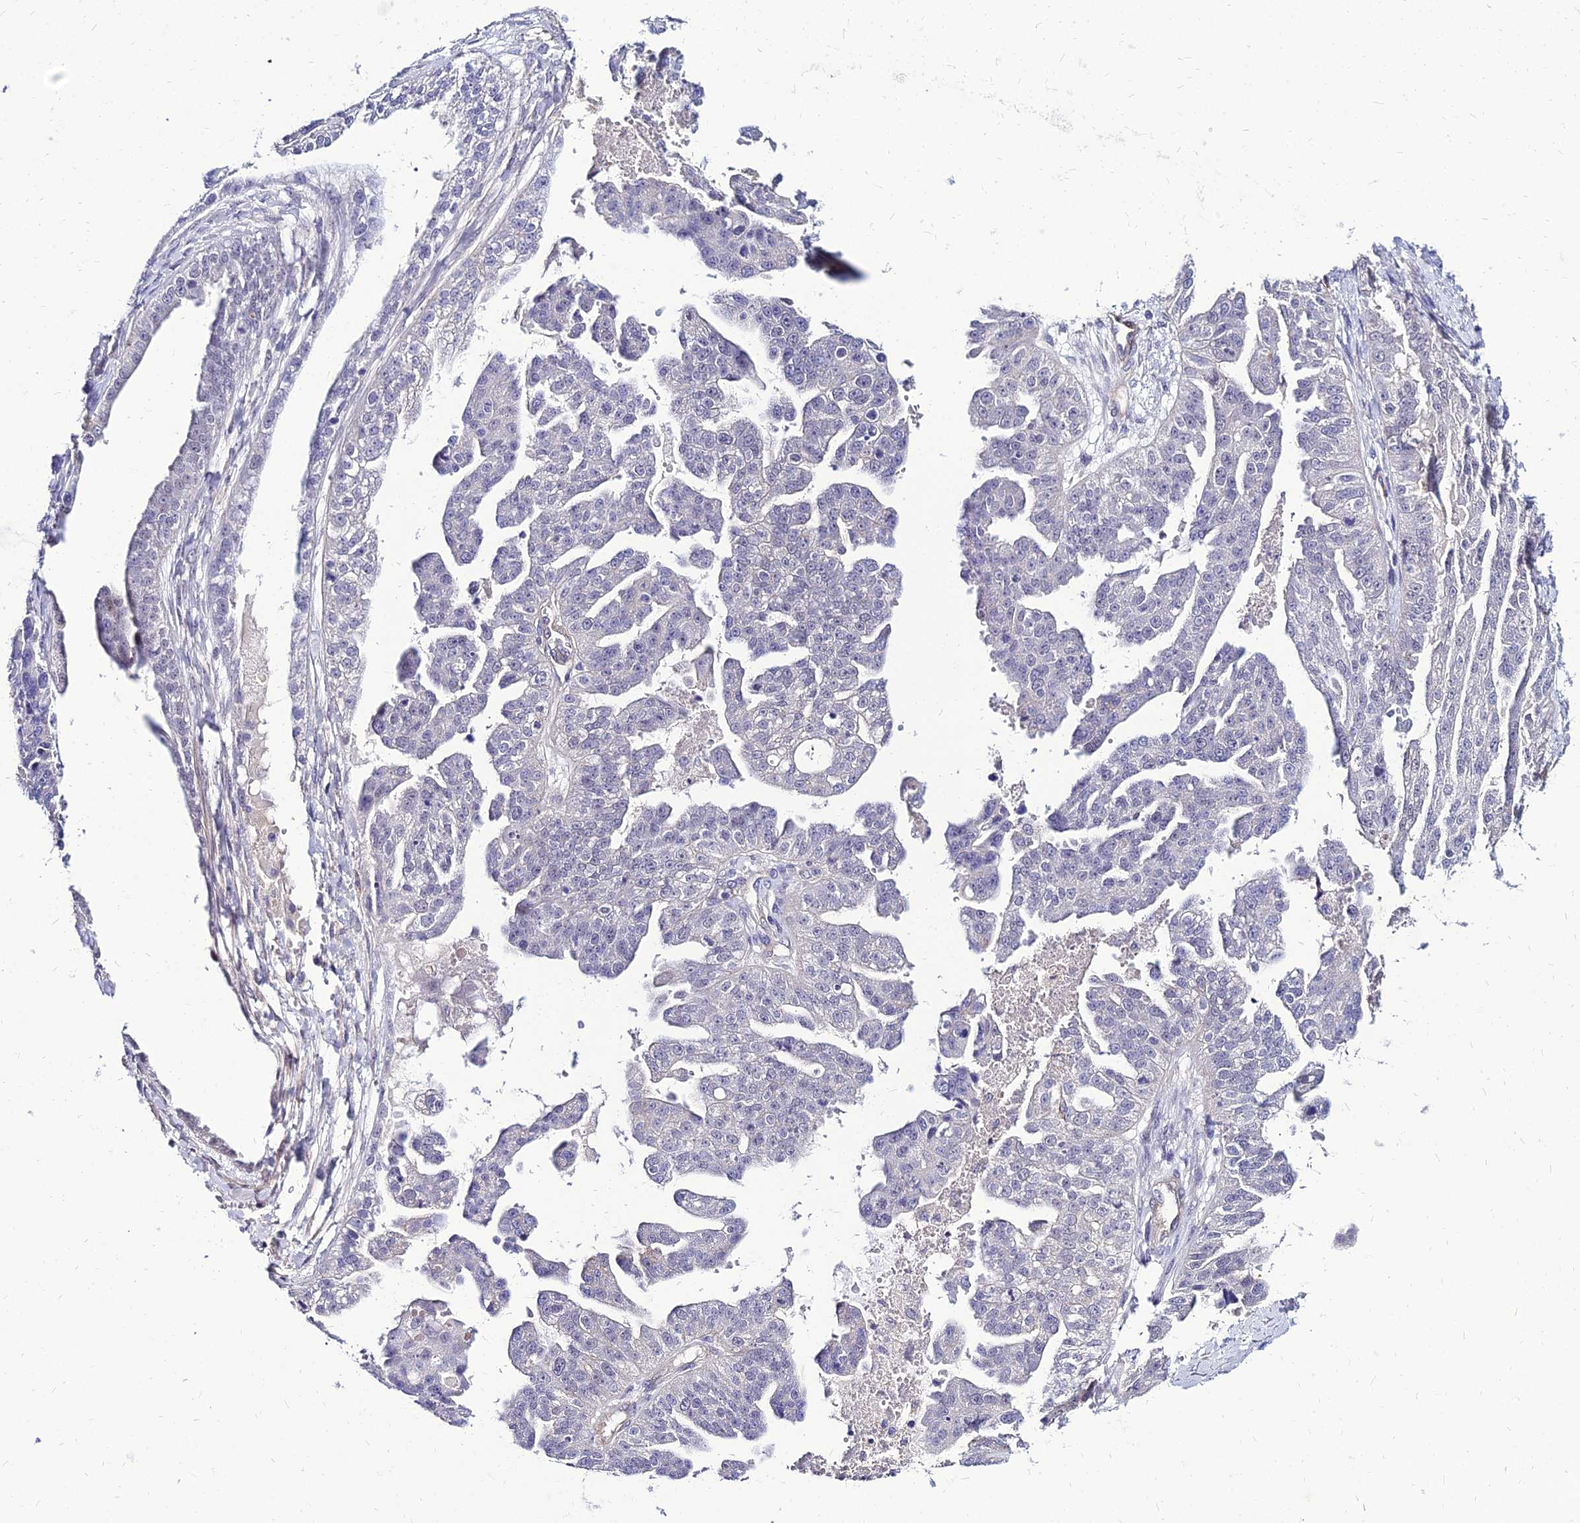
{"staining": {"intensity": "negative", "quantity": "none", "location": "none"}, "tissue": "ovarian cancer", "cell_type": "Tumor cells", "image_type": "cancer", "snomed": [{"axis": "morphology", "description": "Cystadenocarcinoma, serous, NOS"}, {"axis": "topography", "description": "Ovary"}], "caption": "Ovarian cancer stained for a protein using immunohistochemistry exhibits no expression tumor cells.", "gene": "YEATS2", "patient": {"sex": "female", "age": 58}}